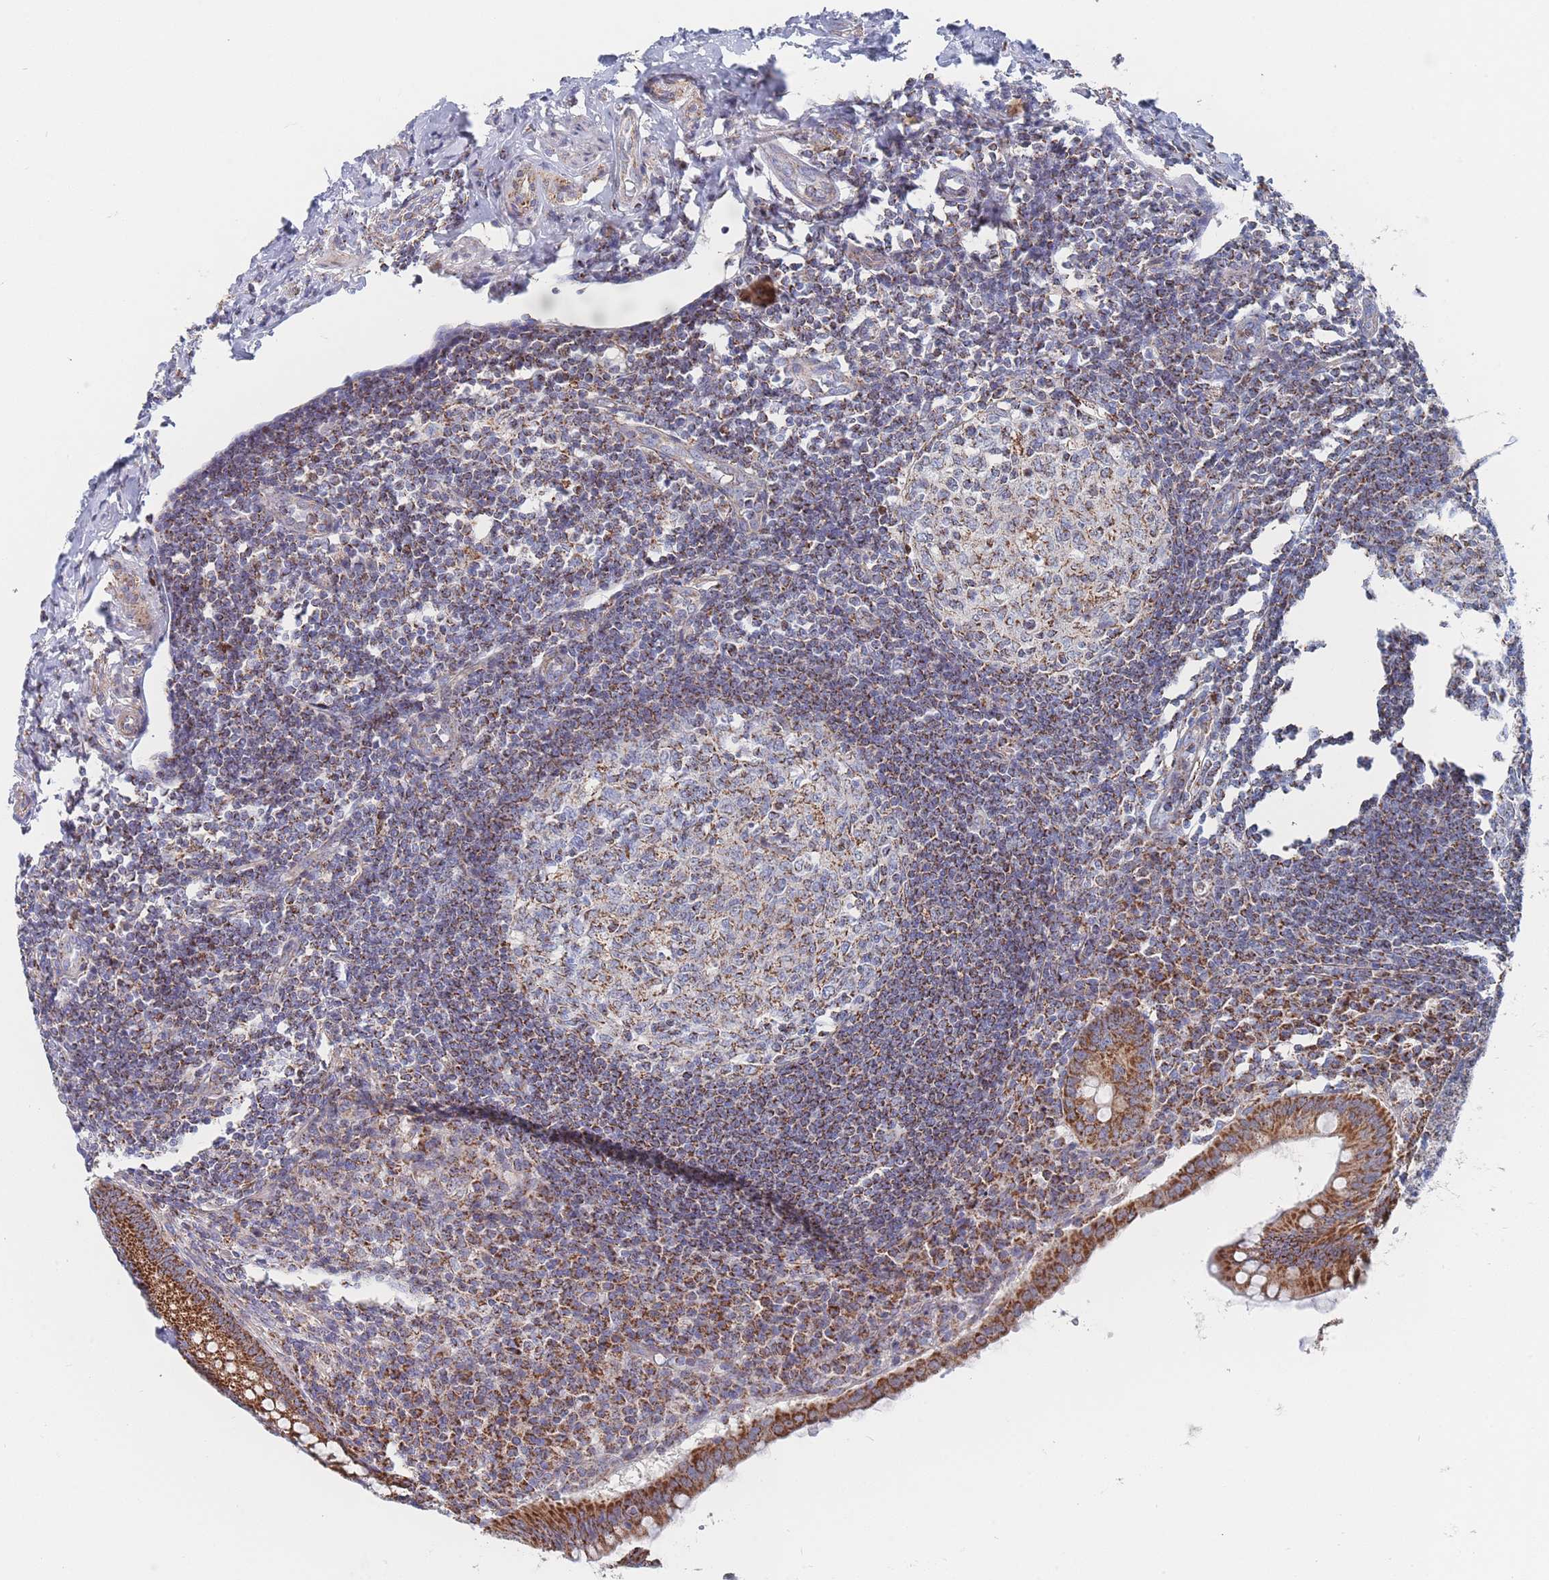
{"staining": {"intensity": "moderate", "quantity": ">75%", "location": "cytoplasmic/membranous"}, "tissue": "appendix", "cell_type": "Glandular cells", "image_type": "normal", "snomed": [{"axis": "morphology", "description": "Normal tissue, NOS"}, {"axis": "topography", "description": "Appendix"}], "caption": "A medium amount of moderate cytoplasmic/membranous staining is seen in about >75% of glandular cells in unremarkable appendix.", "gene": "IKZF4", "patient": {"sex": "female", "age": 33}}